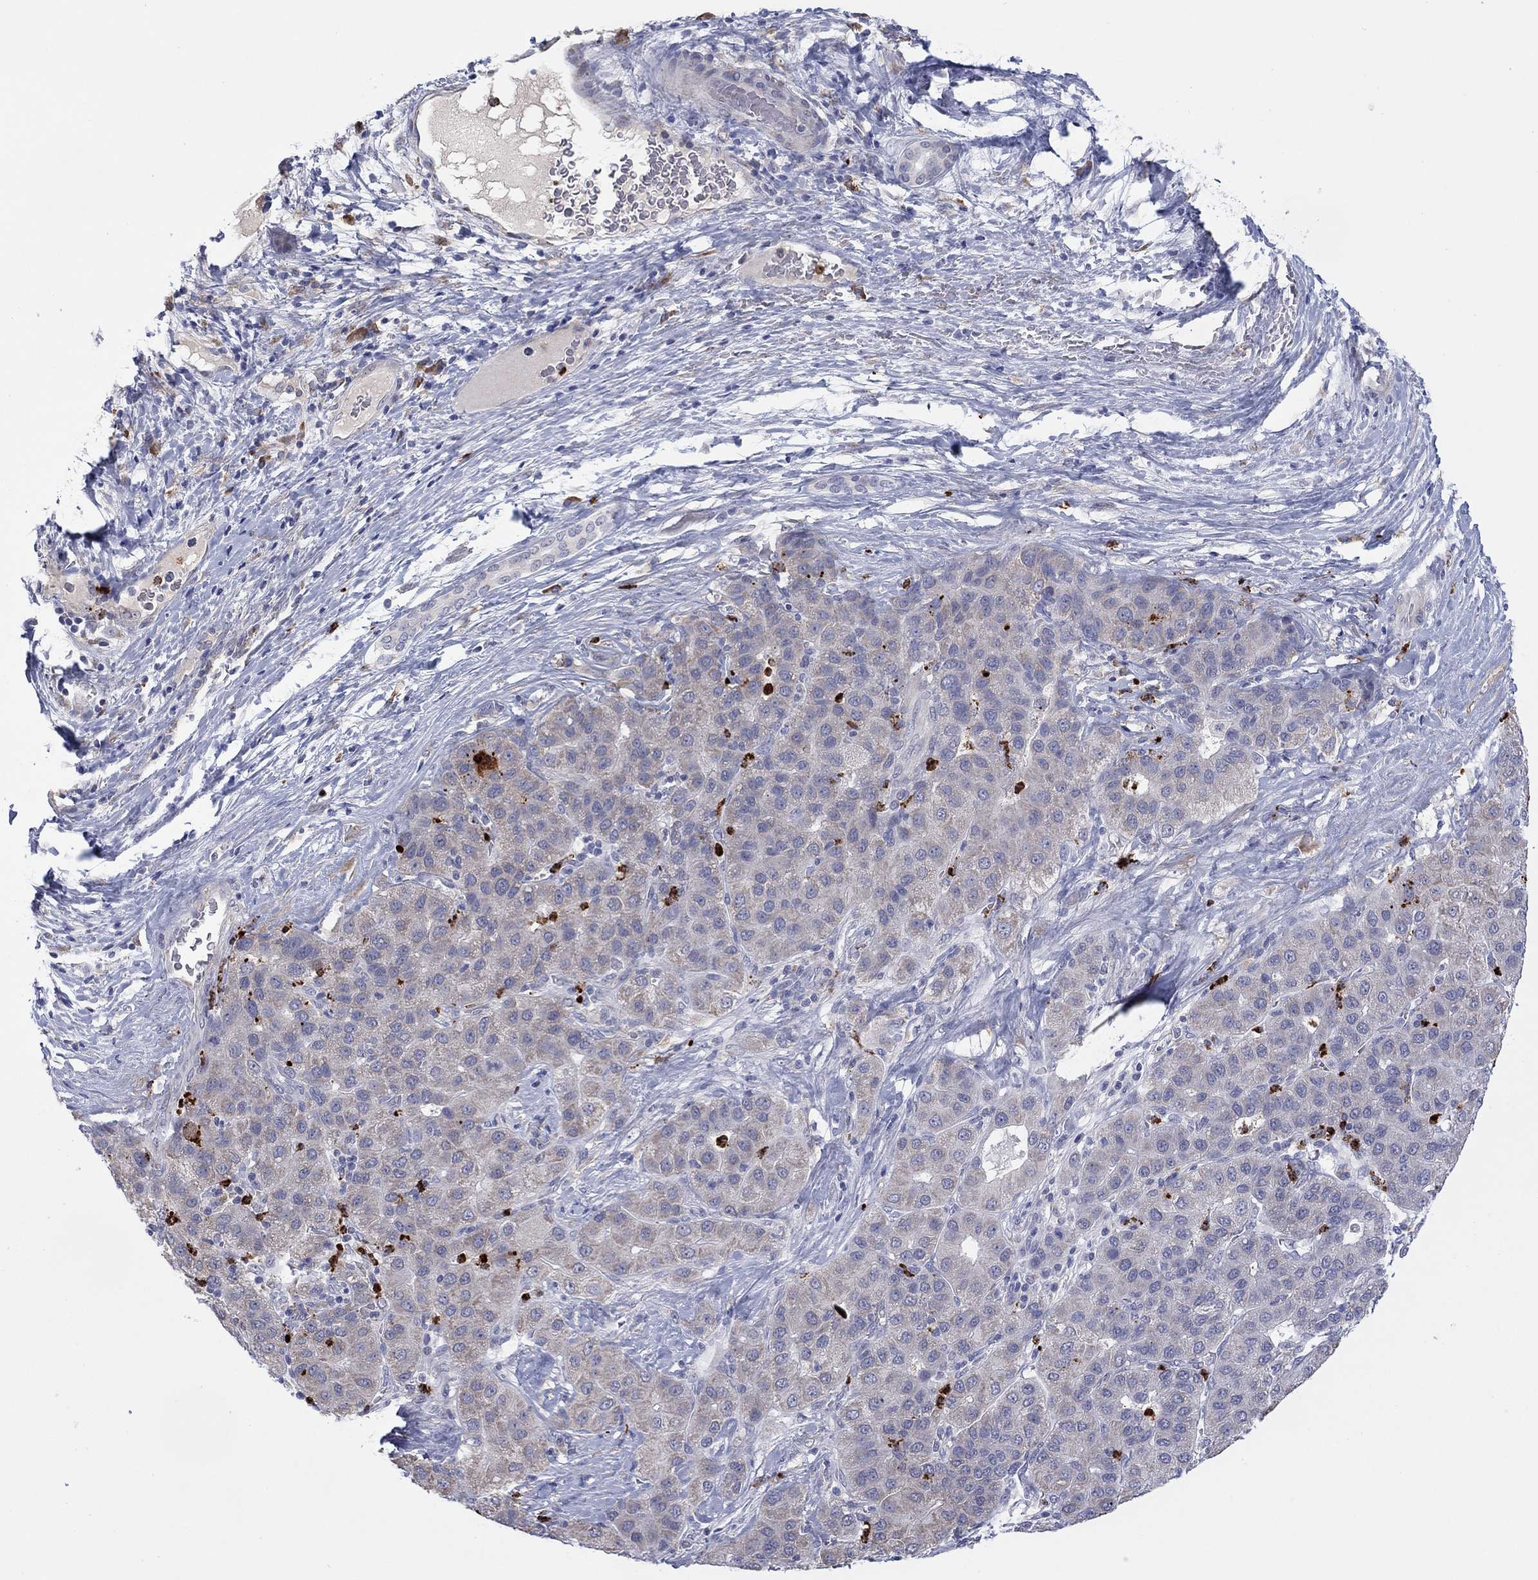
{"staining": {"intensity": "weak", "quantity": "<25%", "location": "cytoplasmic/membranous"}, "tissue": "liver cancer", "cell_type": "Tumor cells", "image_type": "cancer", "snomed": [{"axis": "morphology", "description": "Carcinoma, Hepatocellular, NOS"}, {"axis": "topography", "description": "Liver"}], "caption": "Immunohistochemistry of human liver cancer (hepatocellular carcinoma) displays no positivity in tumor cells.", "gene": "MTRFR", "patient": {"sex": "male", "age": 65}}